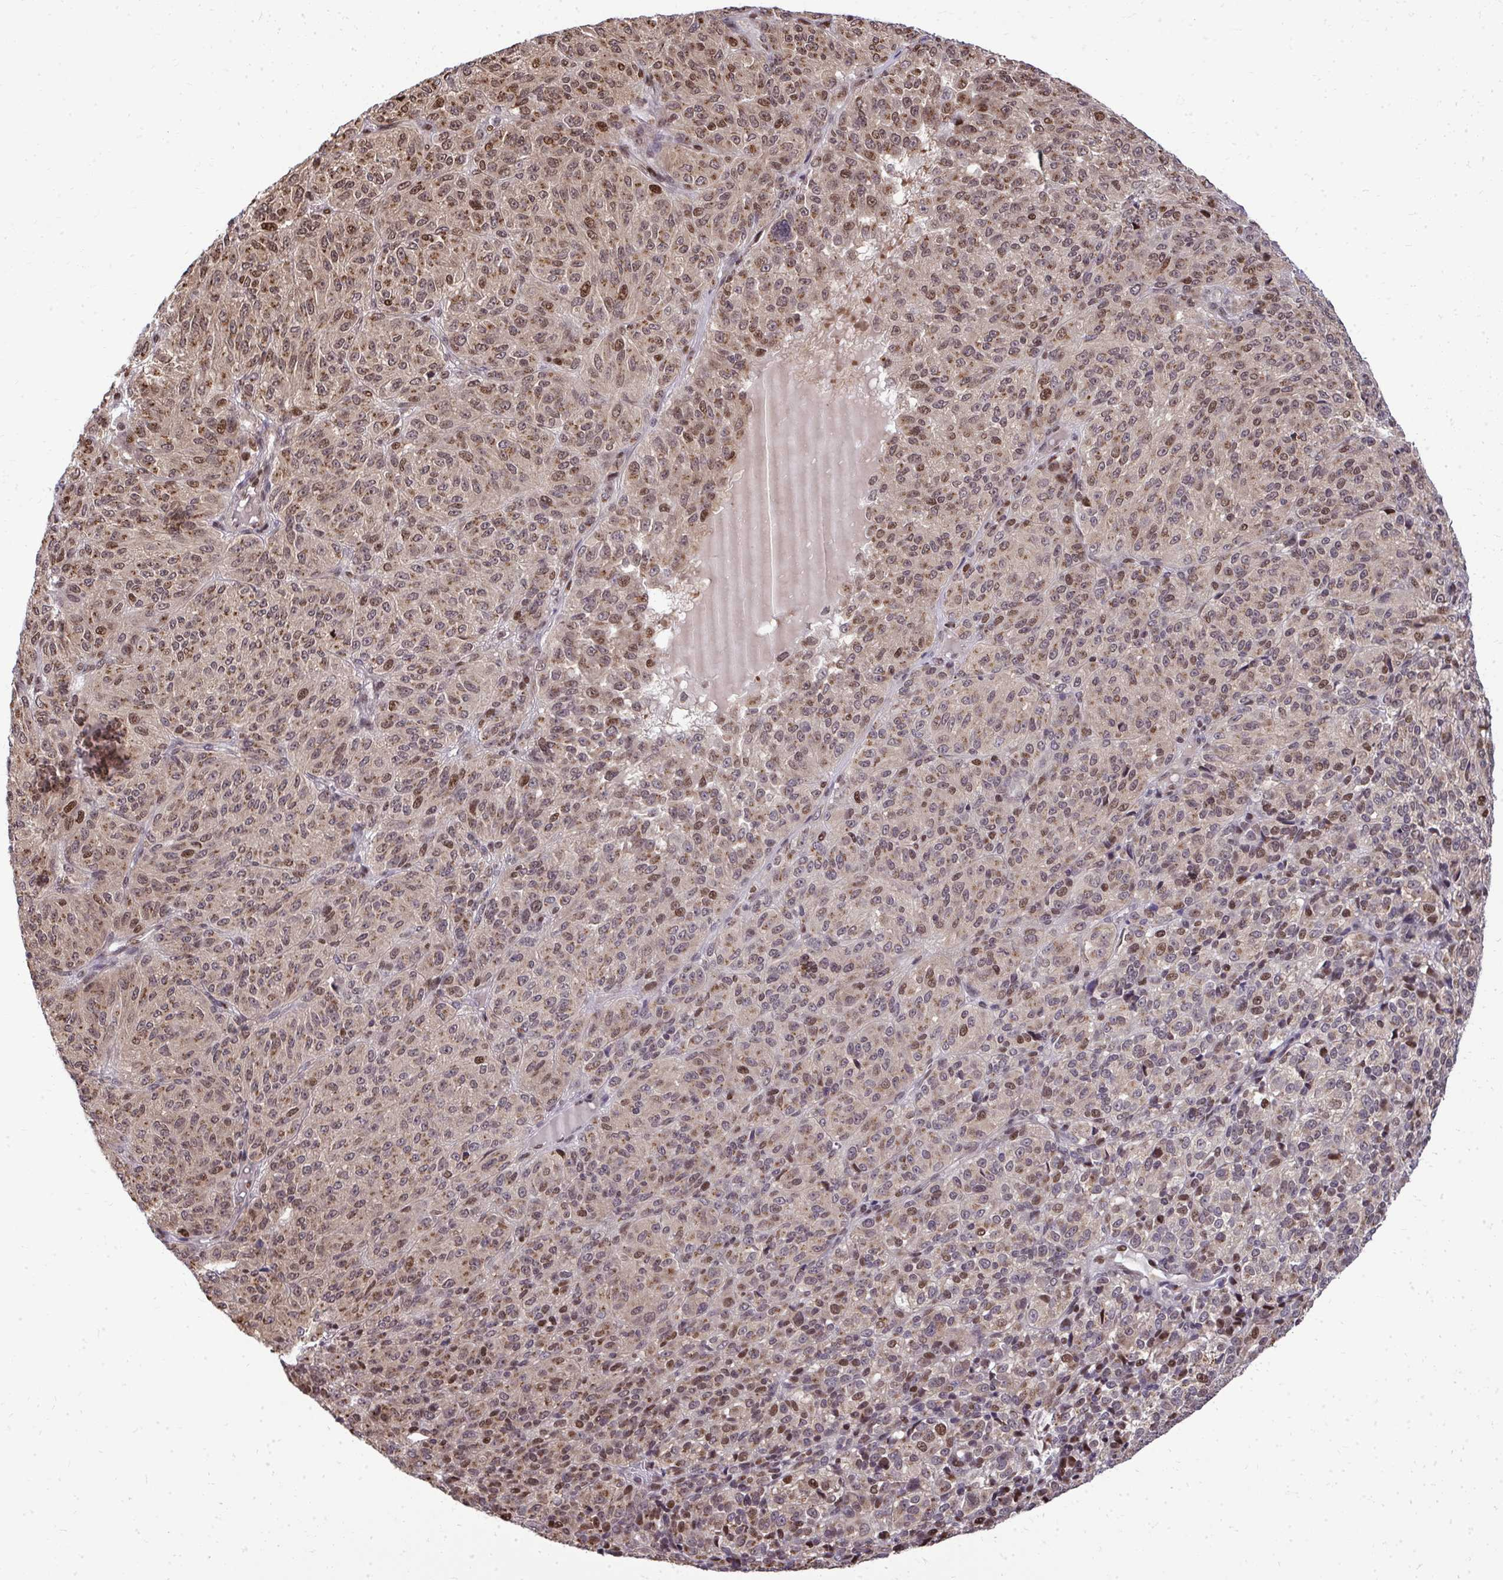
{"staining": {"intensity": "moderate", "quantity": ">75%", "location": "cytoplasmic/membranous,nuclear"}, "tissue": "melanoma", "cell_type": "Tumor cells", "image_type": "cancer", "snomed": [{"axis": "morphology", "description": "Malignant melanoma, Metastatic site"}, {"axis": "topography", "description": "Brain"}], "caption": "Immunohistochemical staining of melanoma reveals medium levels of moderate cytoplasmic/membranous and nuclear positivity in approximately >75% of tumor cells.", "gene": "PIGY", "patient": {"sex": "female", "age": 56}}